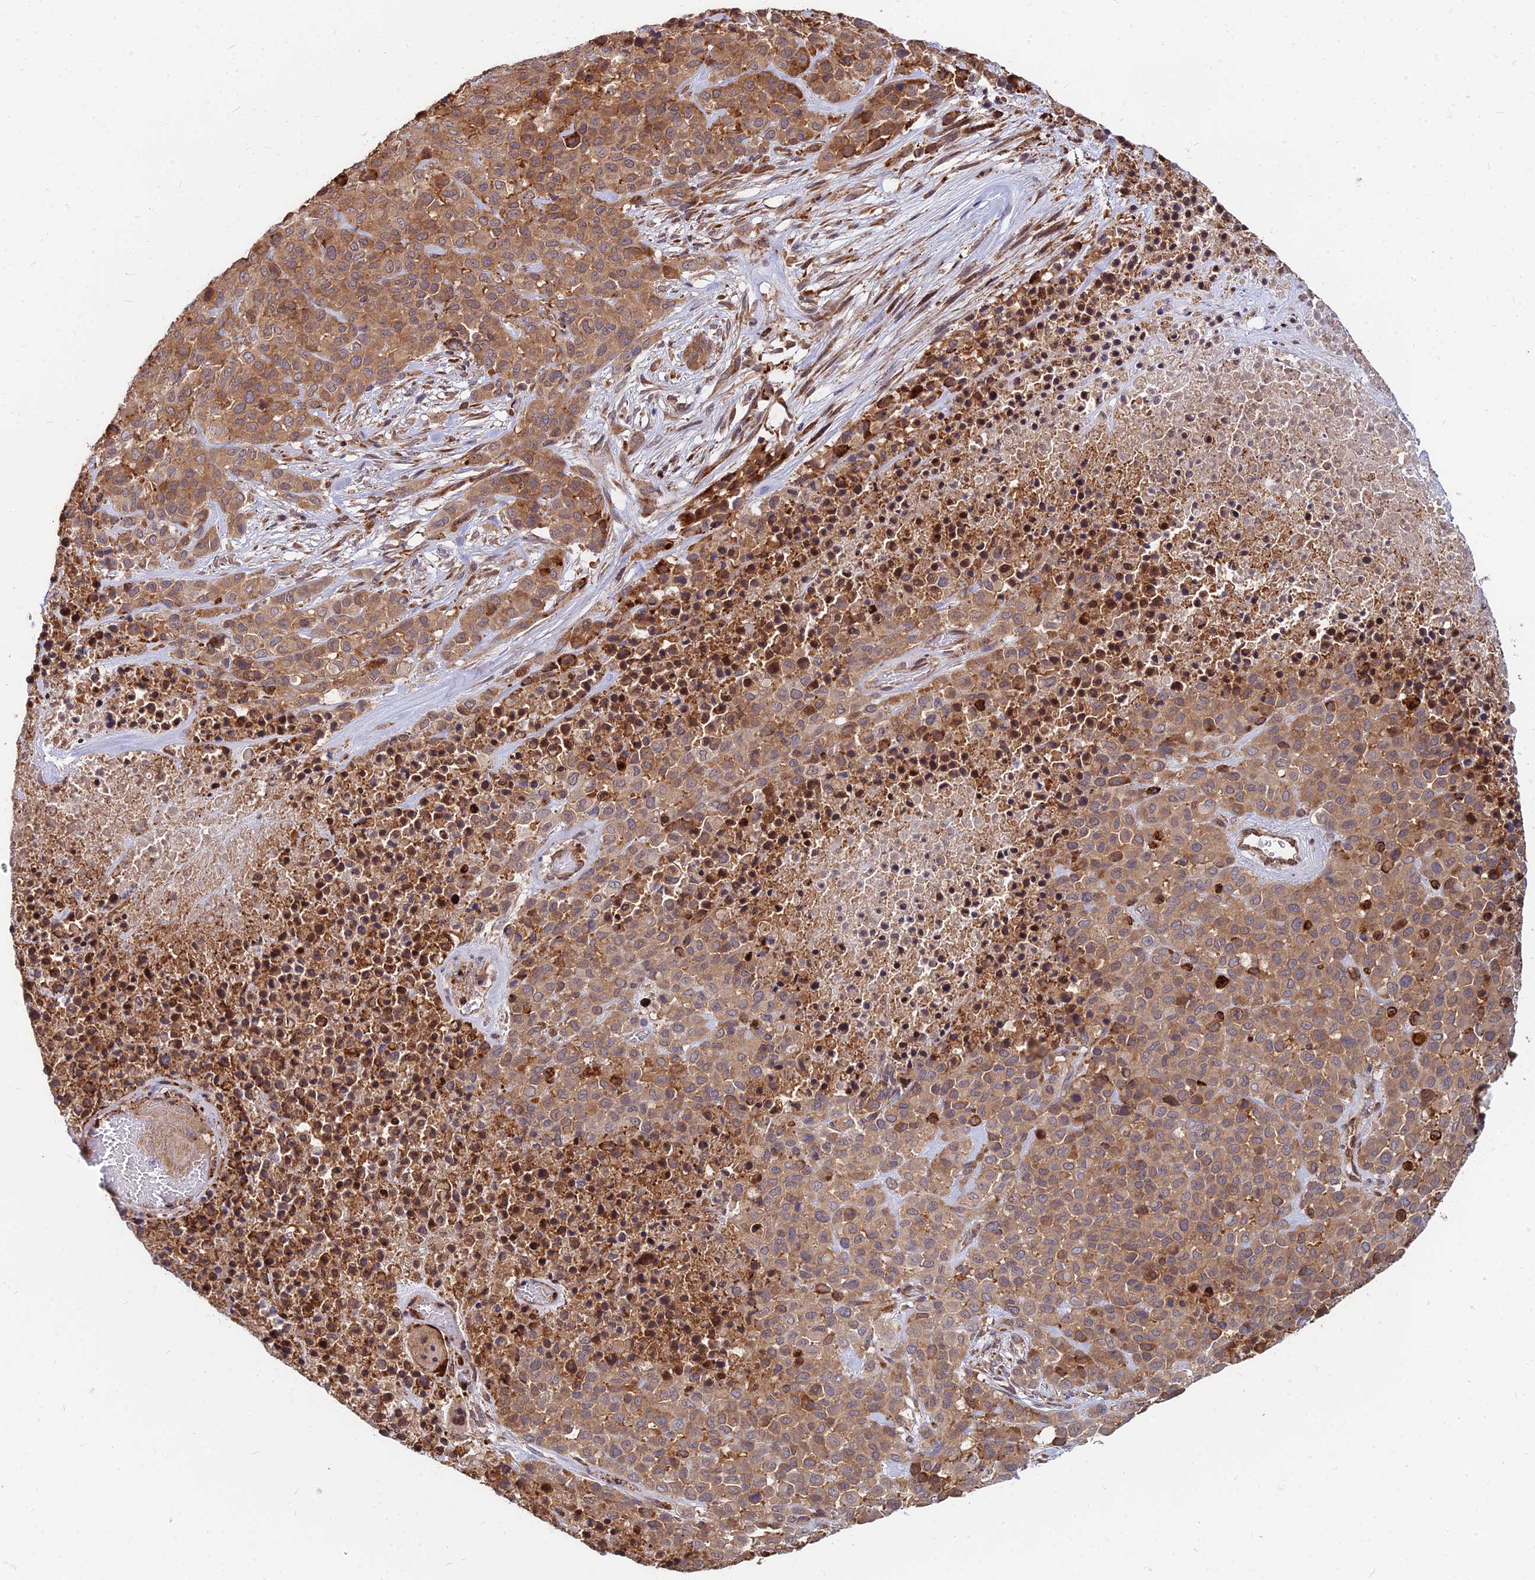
{"staining": {"intensity": "strong", "quantity": ">75%", "location": "cytoplasmic/membranous"}, "tissue": "melanoma", "cell_type": "Tumor cells", "image_type": "cancer", "snomed": [{"axis": "morphology", "description": "Malignant melanoma, Metastatic site"}, {"axis": "topography", "description": "Skin"}], "caption": "Malignant melanoma (metastatic site) stained for a protein demonstrates strong cytoplasmic/membranous positivity in tumor cells.", "gene": "CCT6B", "patient": {"sex": "female", "age": 81}}